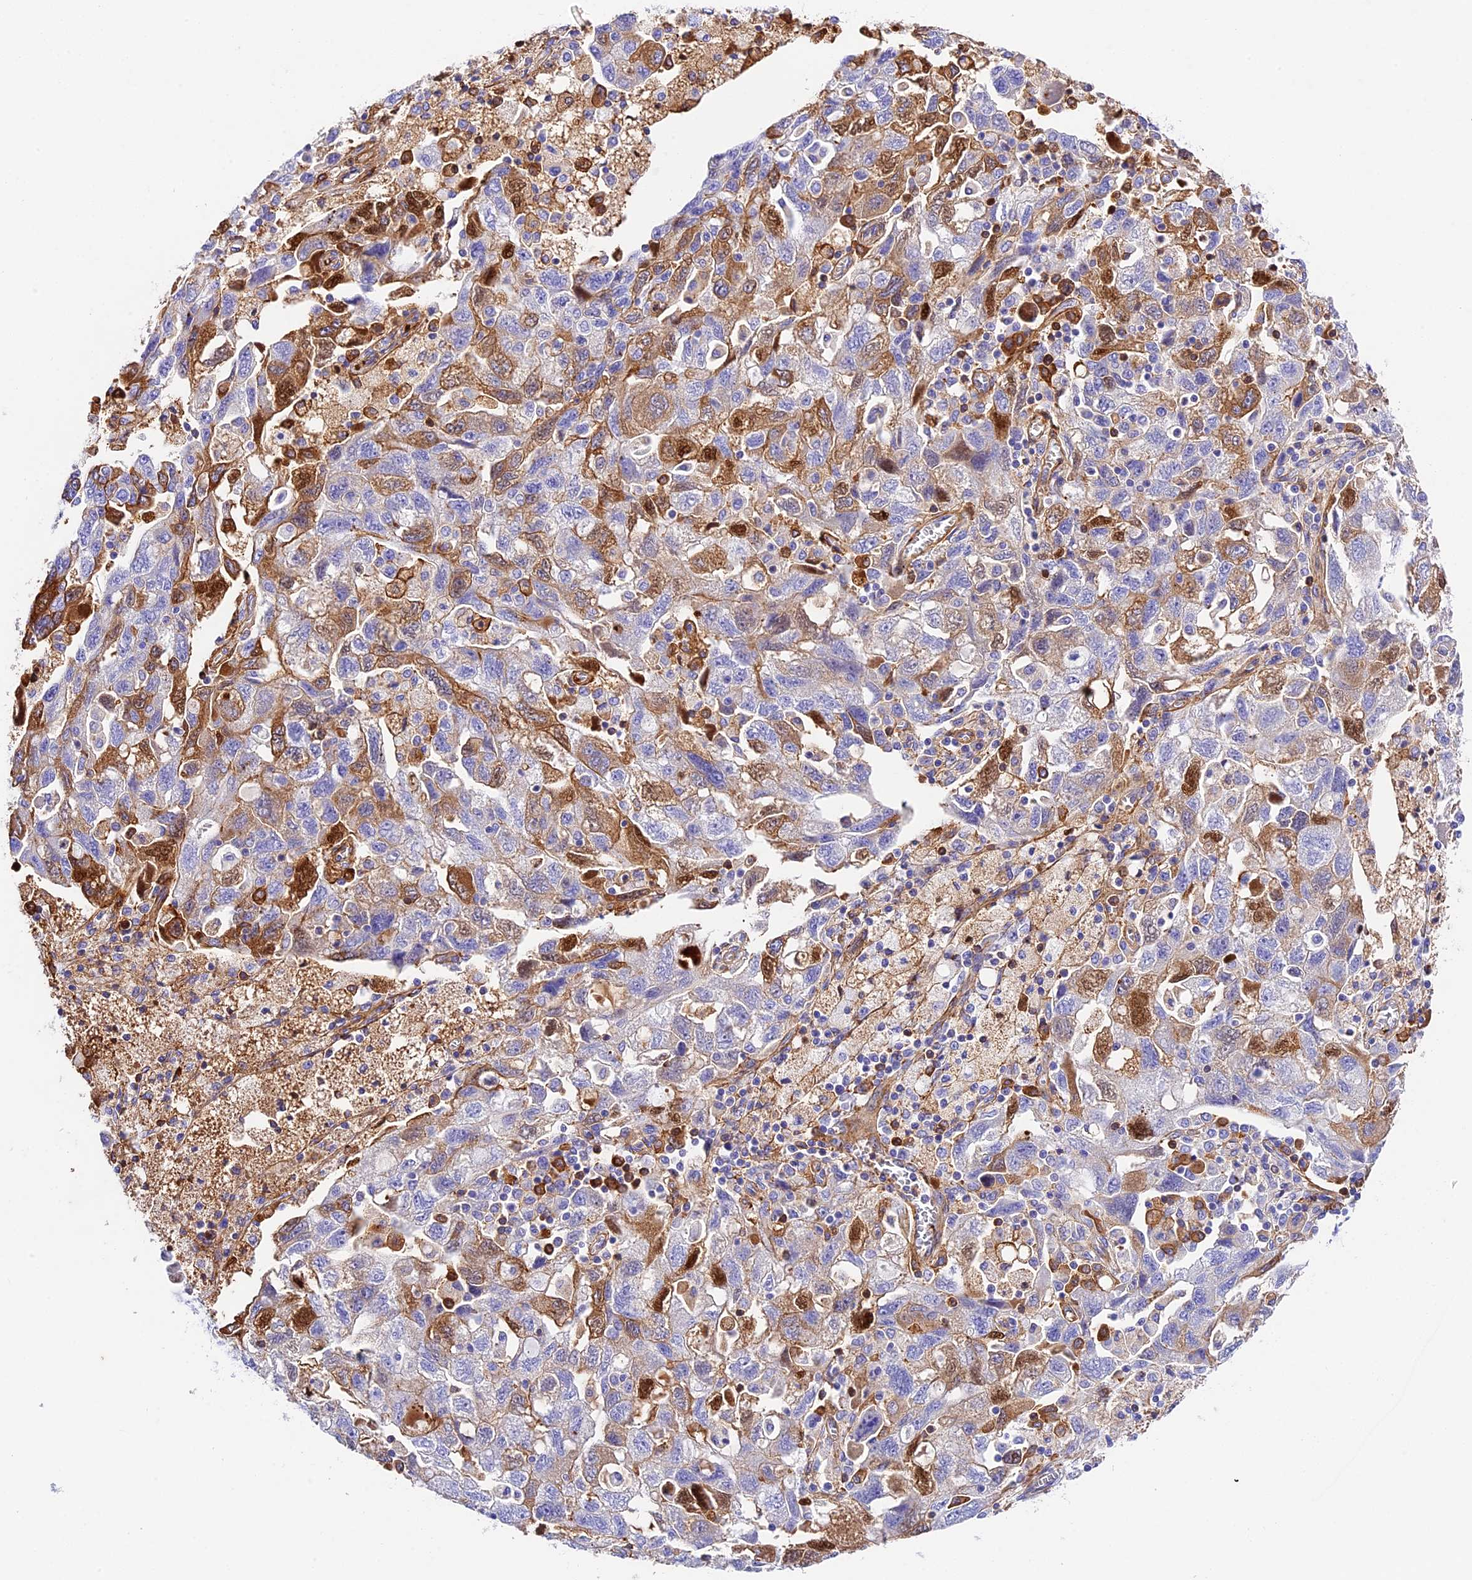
{"staining": {"intensity": "moderate", "quantity": "<25%", "location": "cytoplasmic/membranous,nuclear"}, "tissue": "ovarian cancer", "cell_type": "Tumor cells", "image_type": "cancer", "snomed": [{"axis": "morphology", "description": "Carcinoma, NOS"}, {"axis": "morphology", "description": "Cystadenocarcinoma, serous, NOS"}, {"axis": "topography", "description": "Ovary"}], "caption": "This photomicrograph reveals immunohistochemistry (IHC) staining of ovarian serous cystadenocarcinoma, with low moderate cytoplasmic/membranous and nuclear staining in approximately <25% of tumor cells.", "gene": "PSG11", "patient": {"sex": "female", "age": 69}}